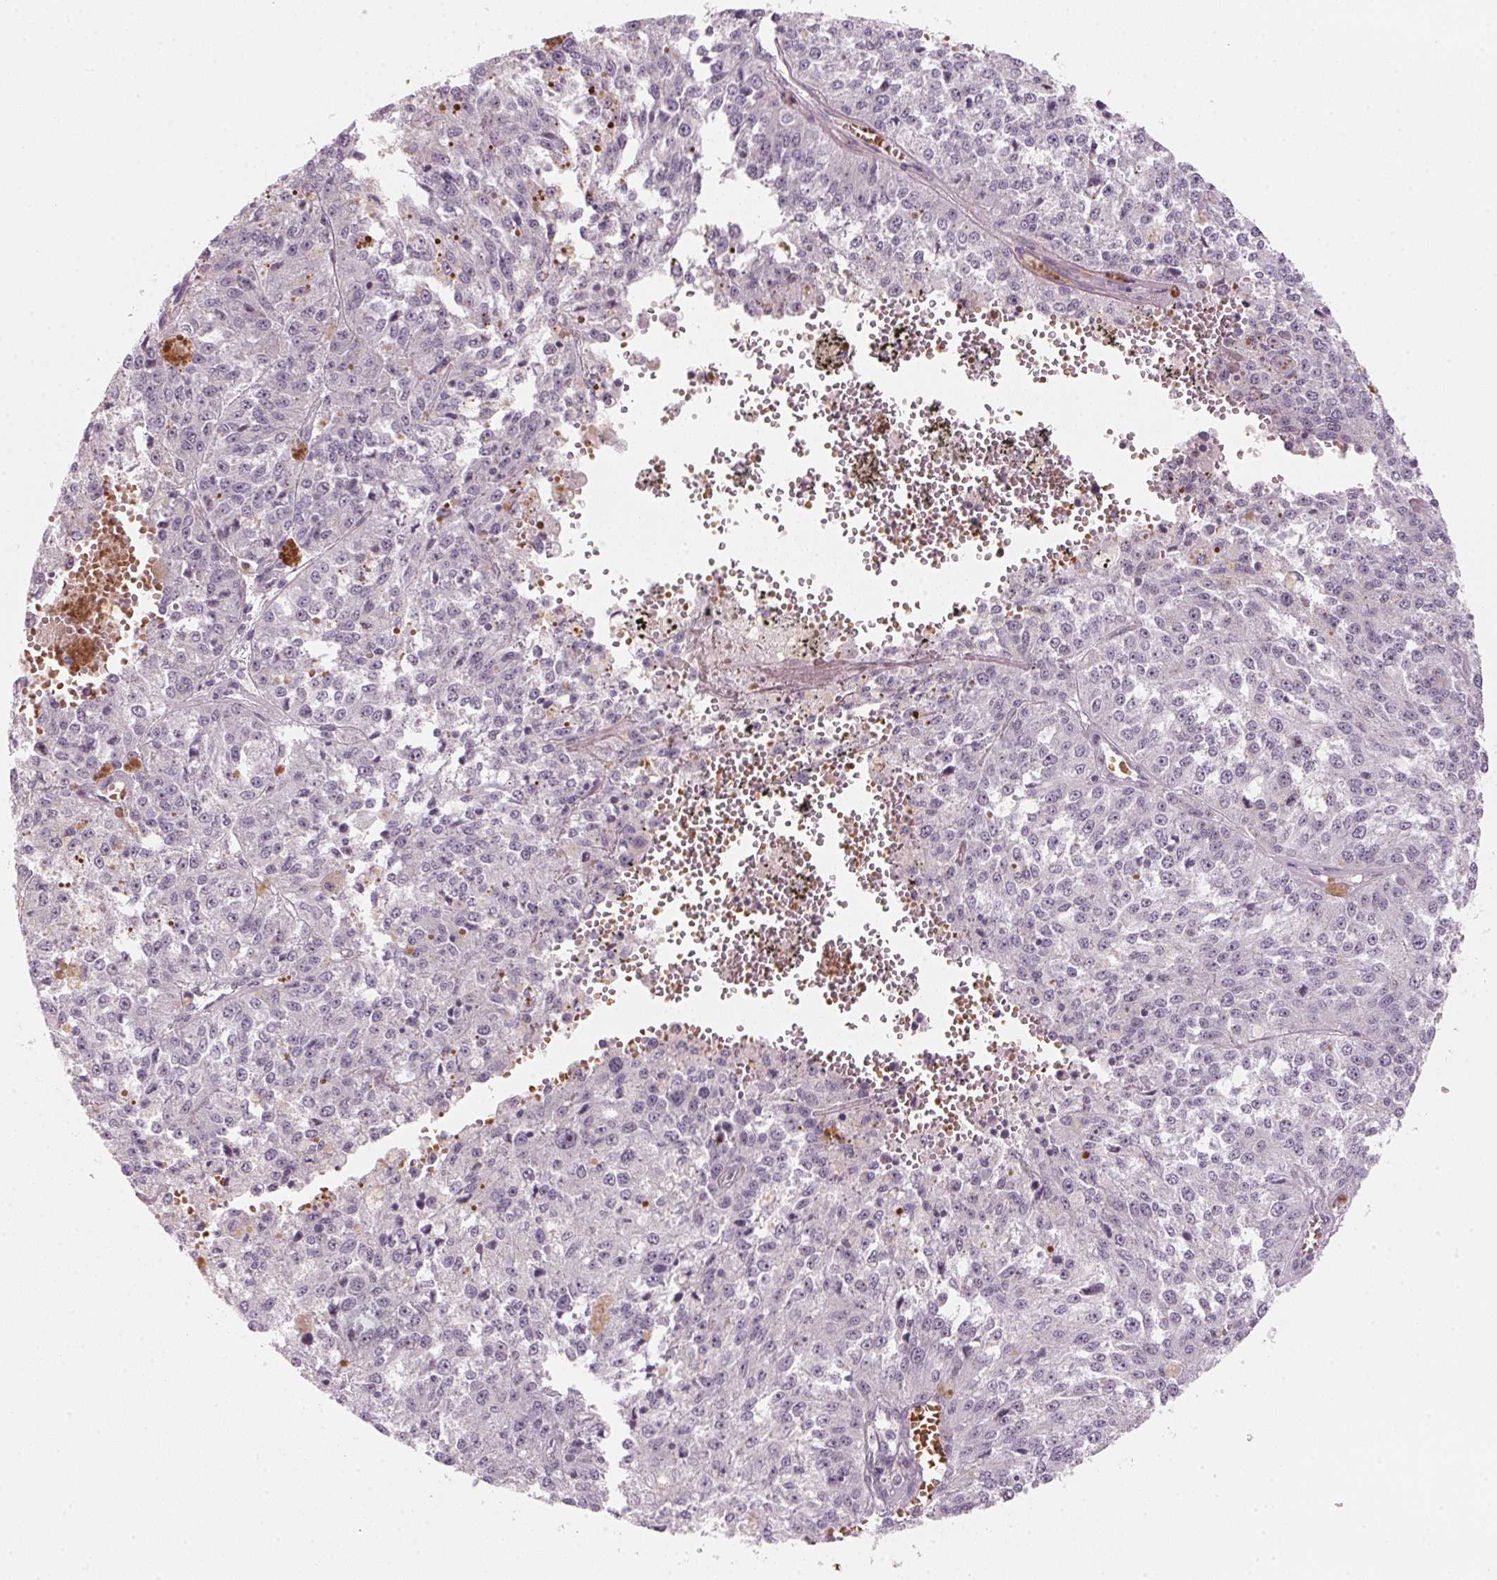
{"staining": {"intensity": "negative", "quantity": "none", "location": "none"}, "tissue": "melanoma", "cell_type": "Tumor cells", "image_type": "cancer", "snomed": [{"axis": "morphology", "description": "Malignant melanoma, Metastatic site"}, {"axis": "topography", "description": "Lymph node"}], "caption": "An immunohistochemistry (IHC) photomicrograph of malignant melanoma (metastatic site) is shown. There is no staining in tumor cells of malignant melanoma (metastatic site).", "gene": "DNTTIP2", "patient": {"sex": "female", "age": 64}}